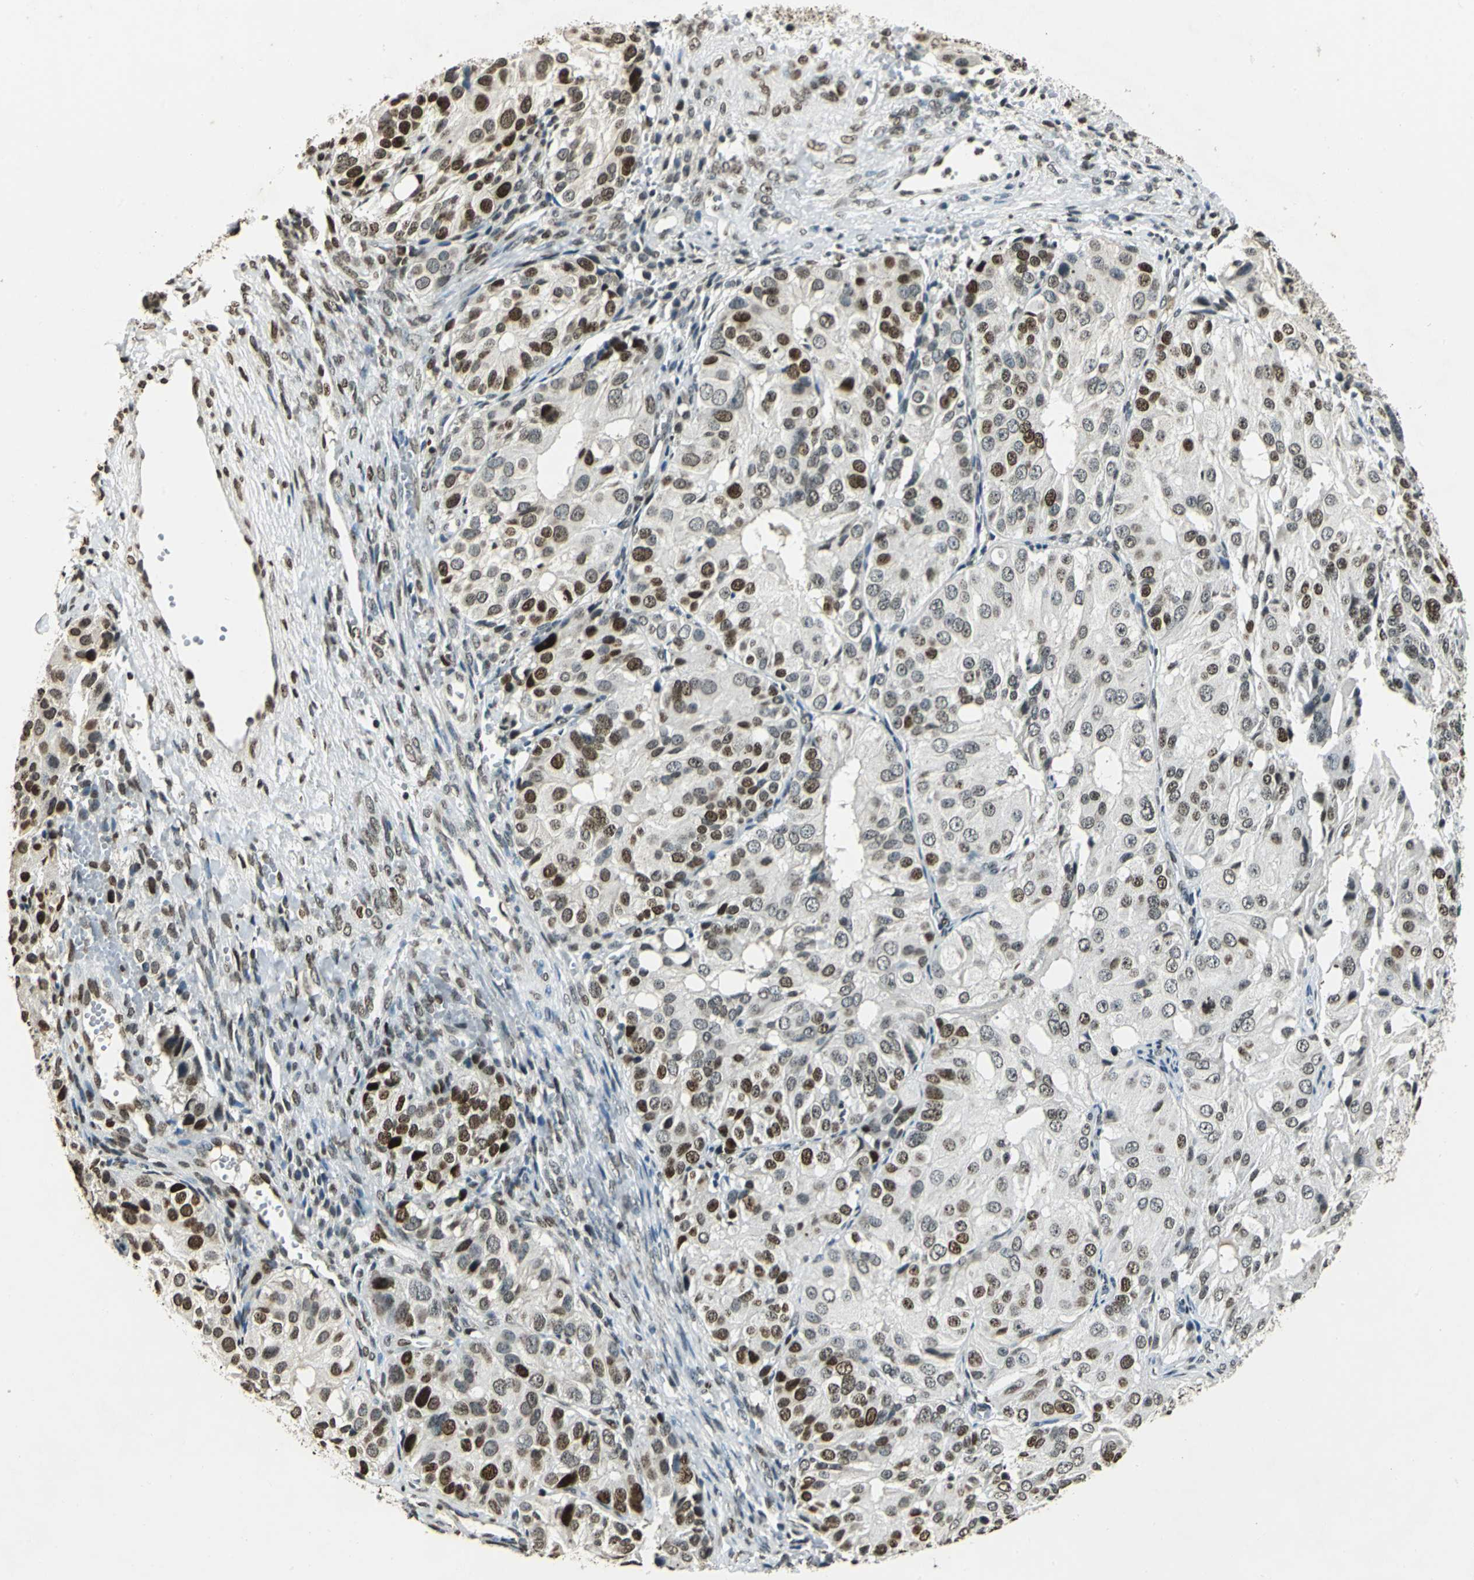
{"staining": {"intensity": "strong", "quantity": "25%-75%", "location": "nuclear"}, "tissue": "ovarian cancer", "cell_type": "Tumor cells", "image_type": "cancer", "snomed": [{"axis": "morphology", "description": "Carcinoma, endometroid"}, {"axis": "topography", "description": "Ovary"}], "caption": "Immunohistochemistry image of human ovarian cancer stained for a protein (brown), which displays high levels of strong nuclear positivity in about 25%-75% of tumor cells.", "gene": "MCM4", "patient": {"sex": "female", "age": 51}}